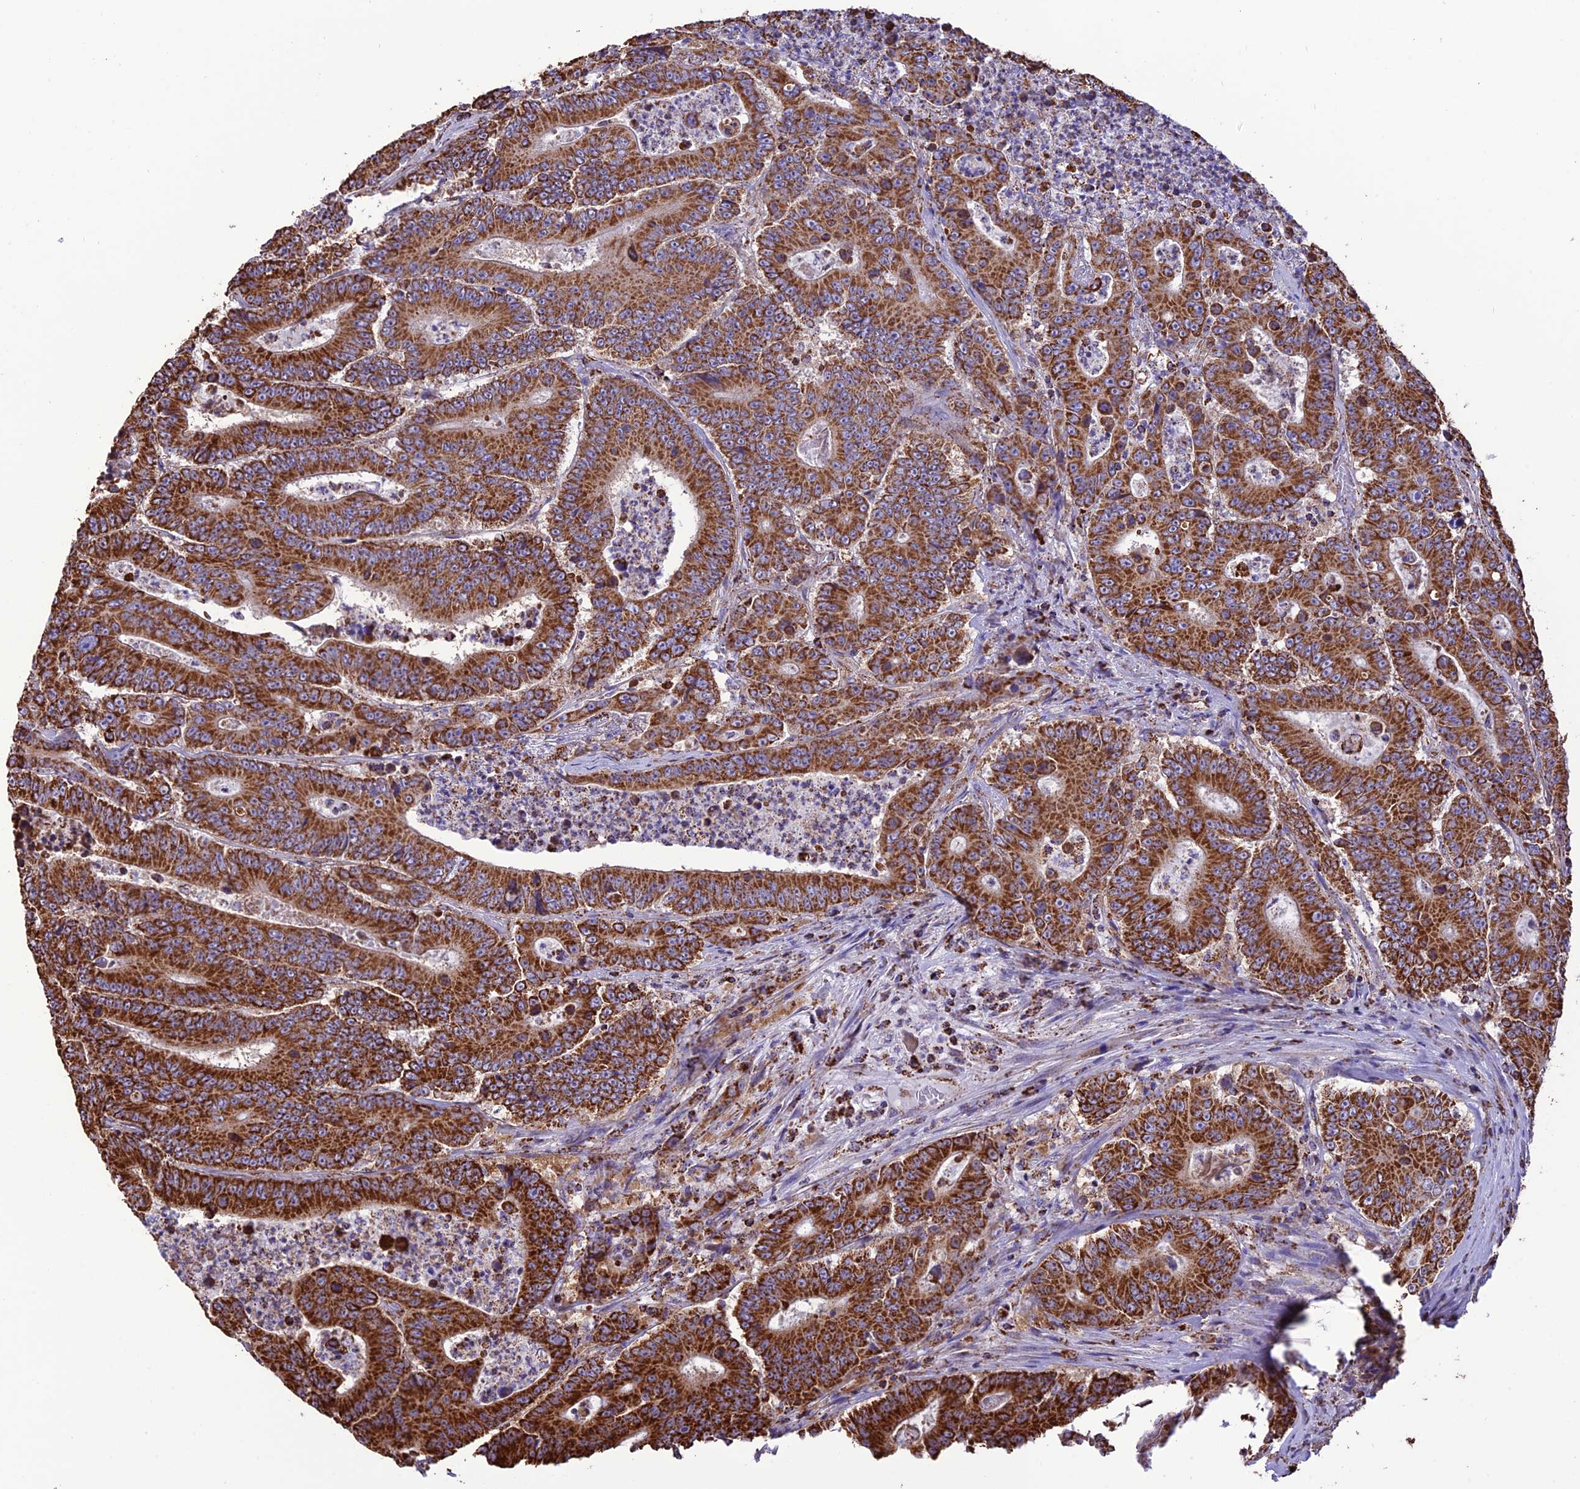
{"staining": {"intensity": "strong", "quantity": ">75%", "location": "cytoplasmic/membranous"}, "tissue": "colorectal cancer", "cell_type": "Tumor cells", "image_type": "cancer", "snomed": [{"axis": "morphology", "description": "Adenocarcinoma, NOS"}, {"axis": "topography", "description": "Colon"}], "caption": "An immunohistochemistry (IHC) image of tumor tissue is shown. Protein staining in brown shows strong cytoplasmic/membranous positivity in colorectal cancer (adenocarcinoma) within tumor cells. The protein of interest is shown in brown color, while the nuclei are stained blue.", "gene": "NDUFAF1", "patient": {"sex": "male", "age": 83}}